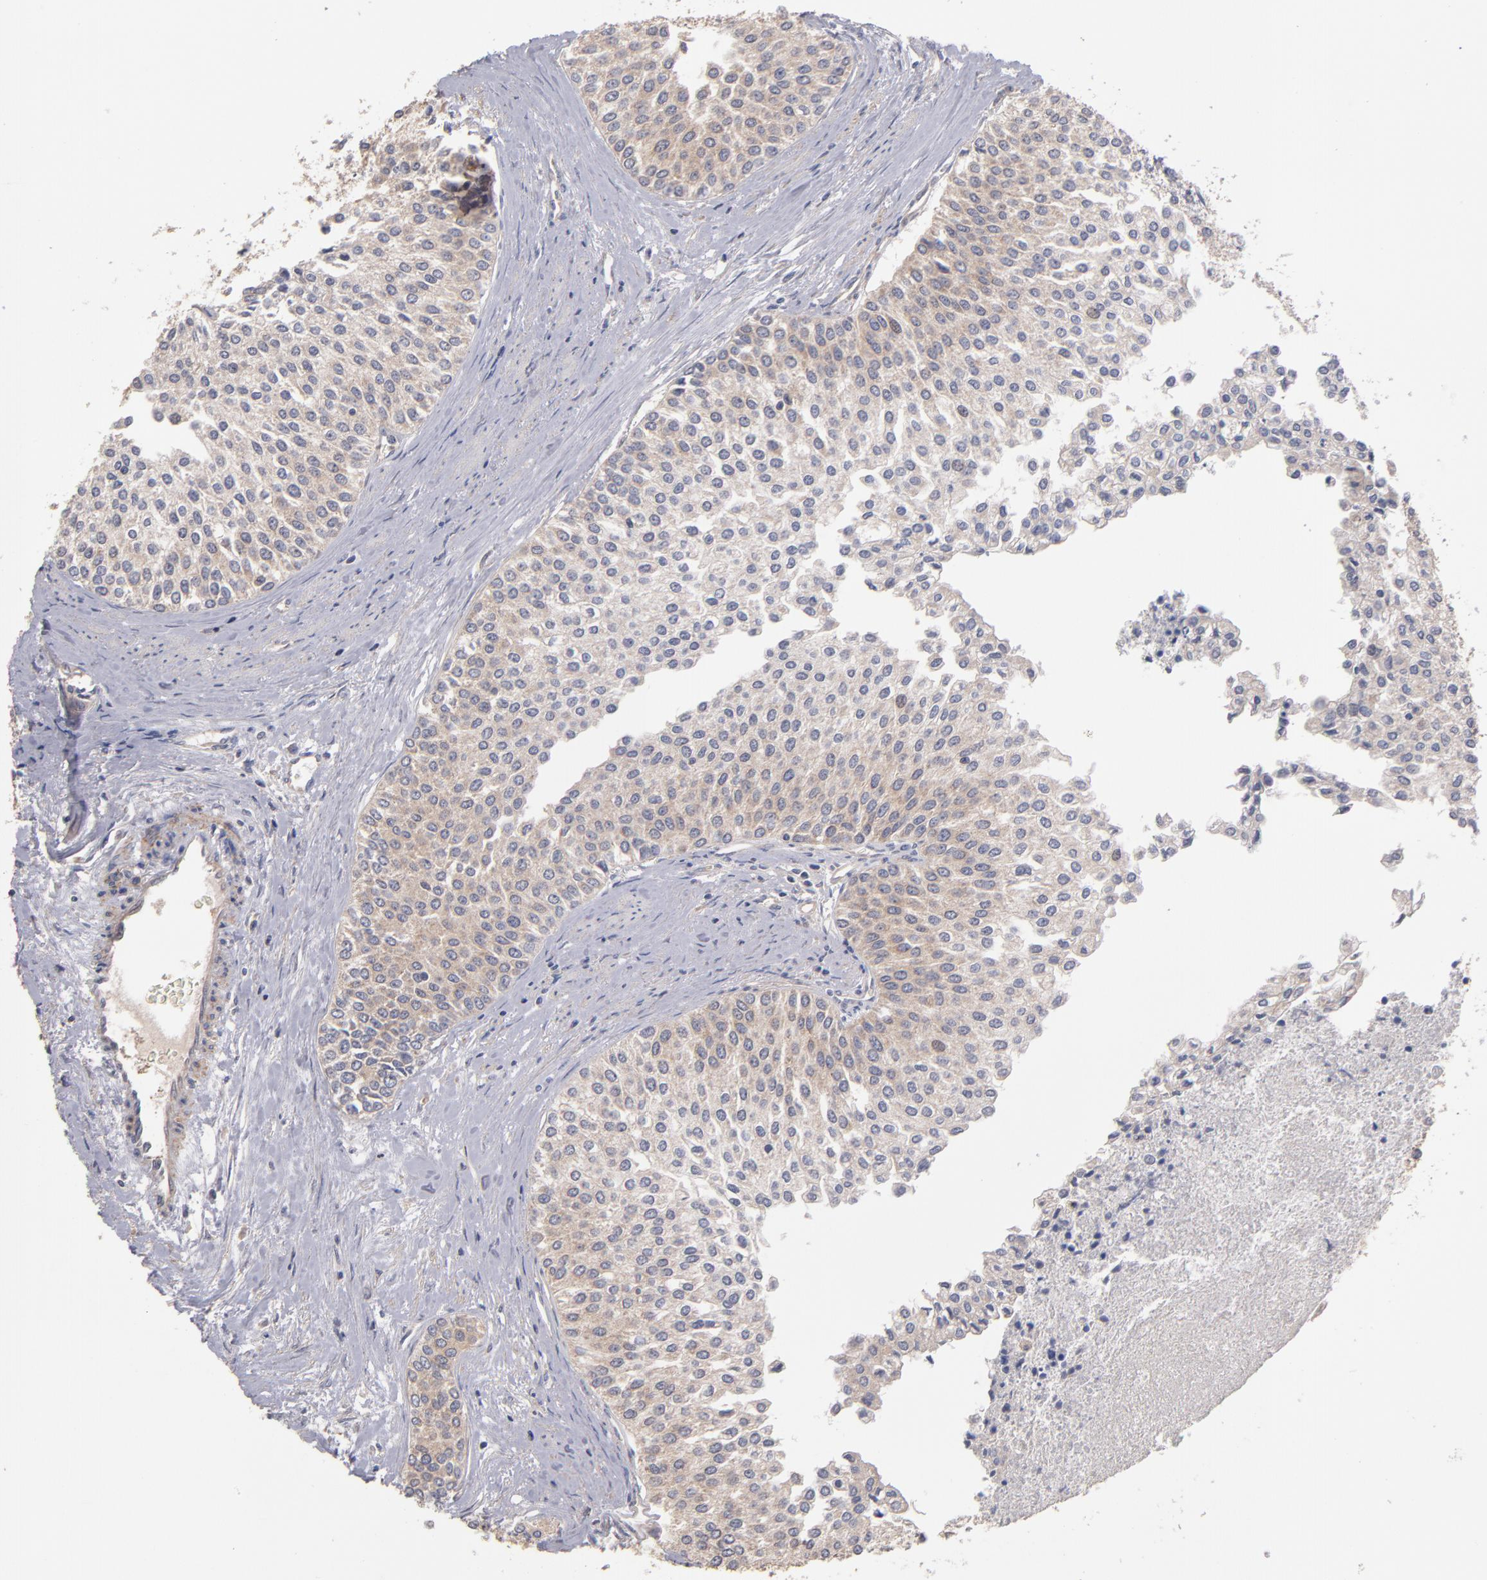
{"staining": {"intensity": "weak", "quantity": ">75%", "location": "cytoplasmic/membranous"}, "tissue": "urothelial cancer", "cell_type": "Tumor cells", "image_type": "cancer", "snomed": [{"axis": "morphology", "description": "Urothelial carcinoma, Low grade"}, {"axis": "topography", "description": "Urinary bladder"}], "caption": "An image of human low-grade urothelial carcinoma stained for a protein exhibits weak cytoplasmic/membranous brown staining in tumor cells.", "gene": "DACT1", "patient": {"sex": "female", "age": 73}}